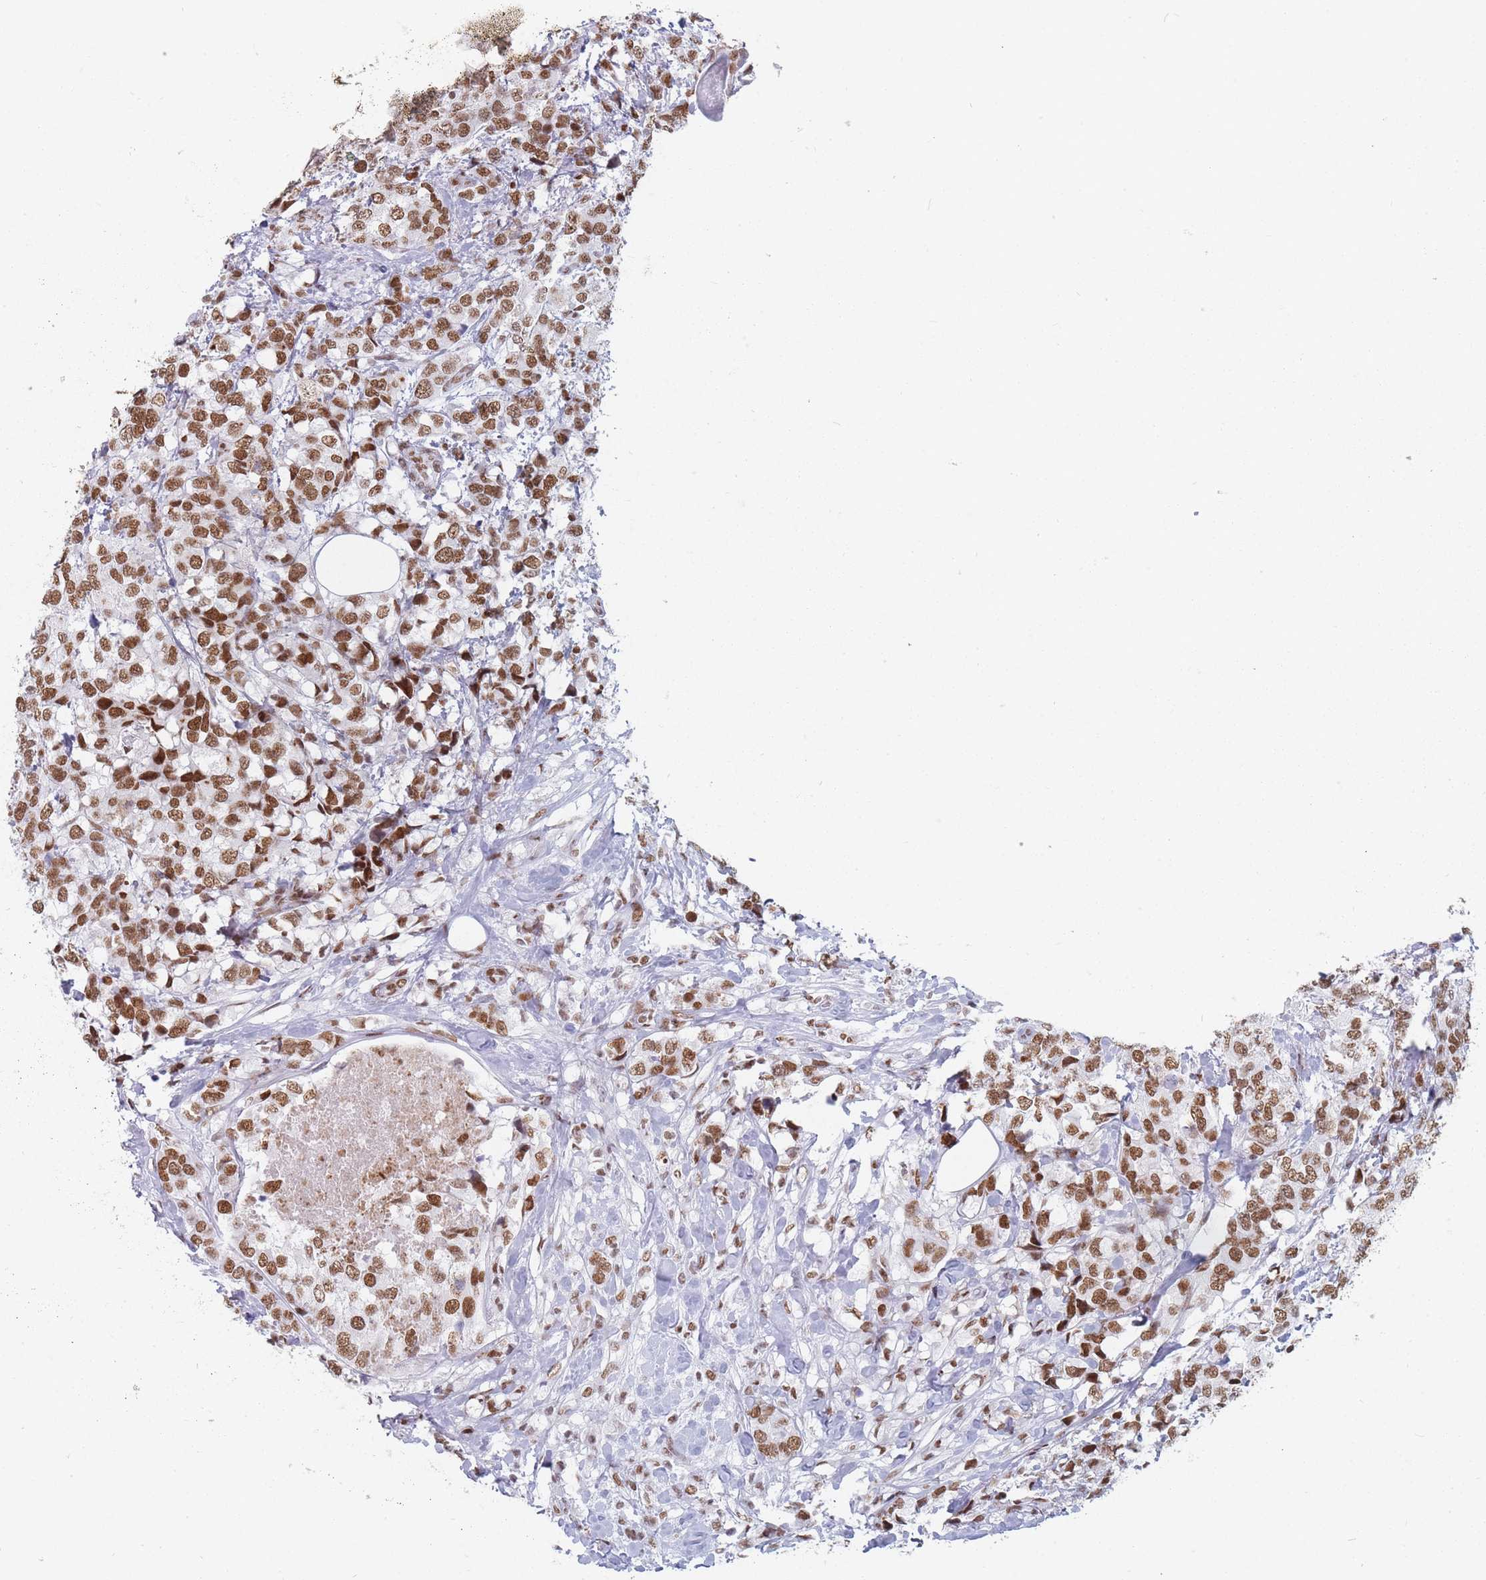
{"staining": {"intensity": "moderate", "quantity": ">75%", "location": "nuclear"}, "tissue": "breast cancer", "cell_type": "Tumor cells", "image_type": "cancer", "snomed": [{"axis": "morphology", "description": "Lobular carcinoma"}, {"axis": "topography", "description": "Breast"}], "caption": "Immunohistochemistry (IHC) (DAB (3,3'-diaminobenzidine)) staining of human breast cancer demonstrates moderate nuclear protein expression in approximately >75% of tumor cells. The staining is performed using DAB (3,3'-diaminobenzidine) brown chromogen to label protein expression. The nuclei are counter-stained blue using hematoxylin.", "gene": "SAFB2", "patient": {"sex": "female", "age": 59}}